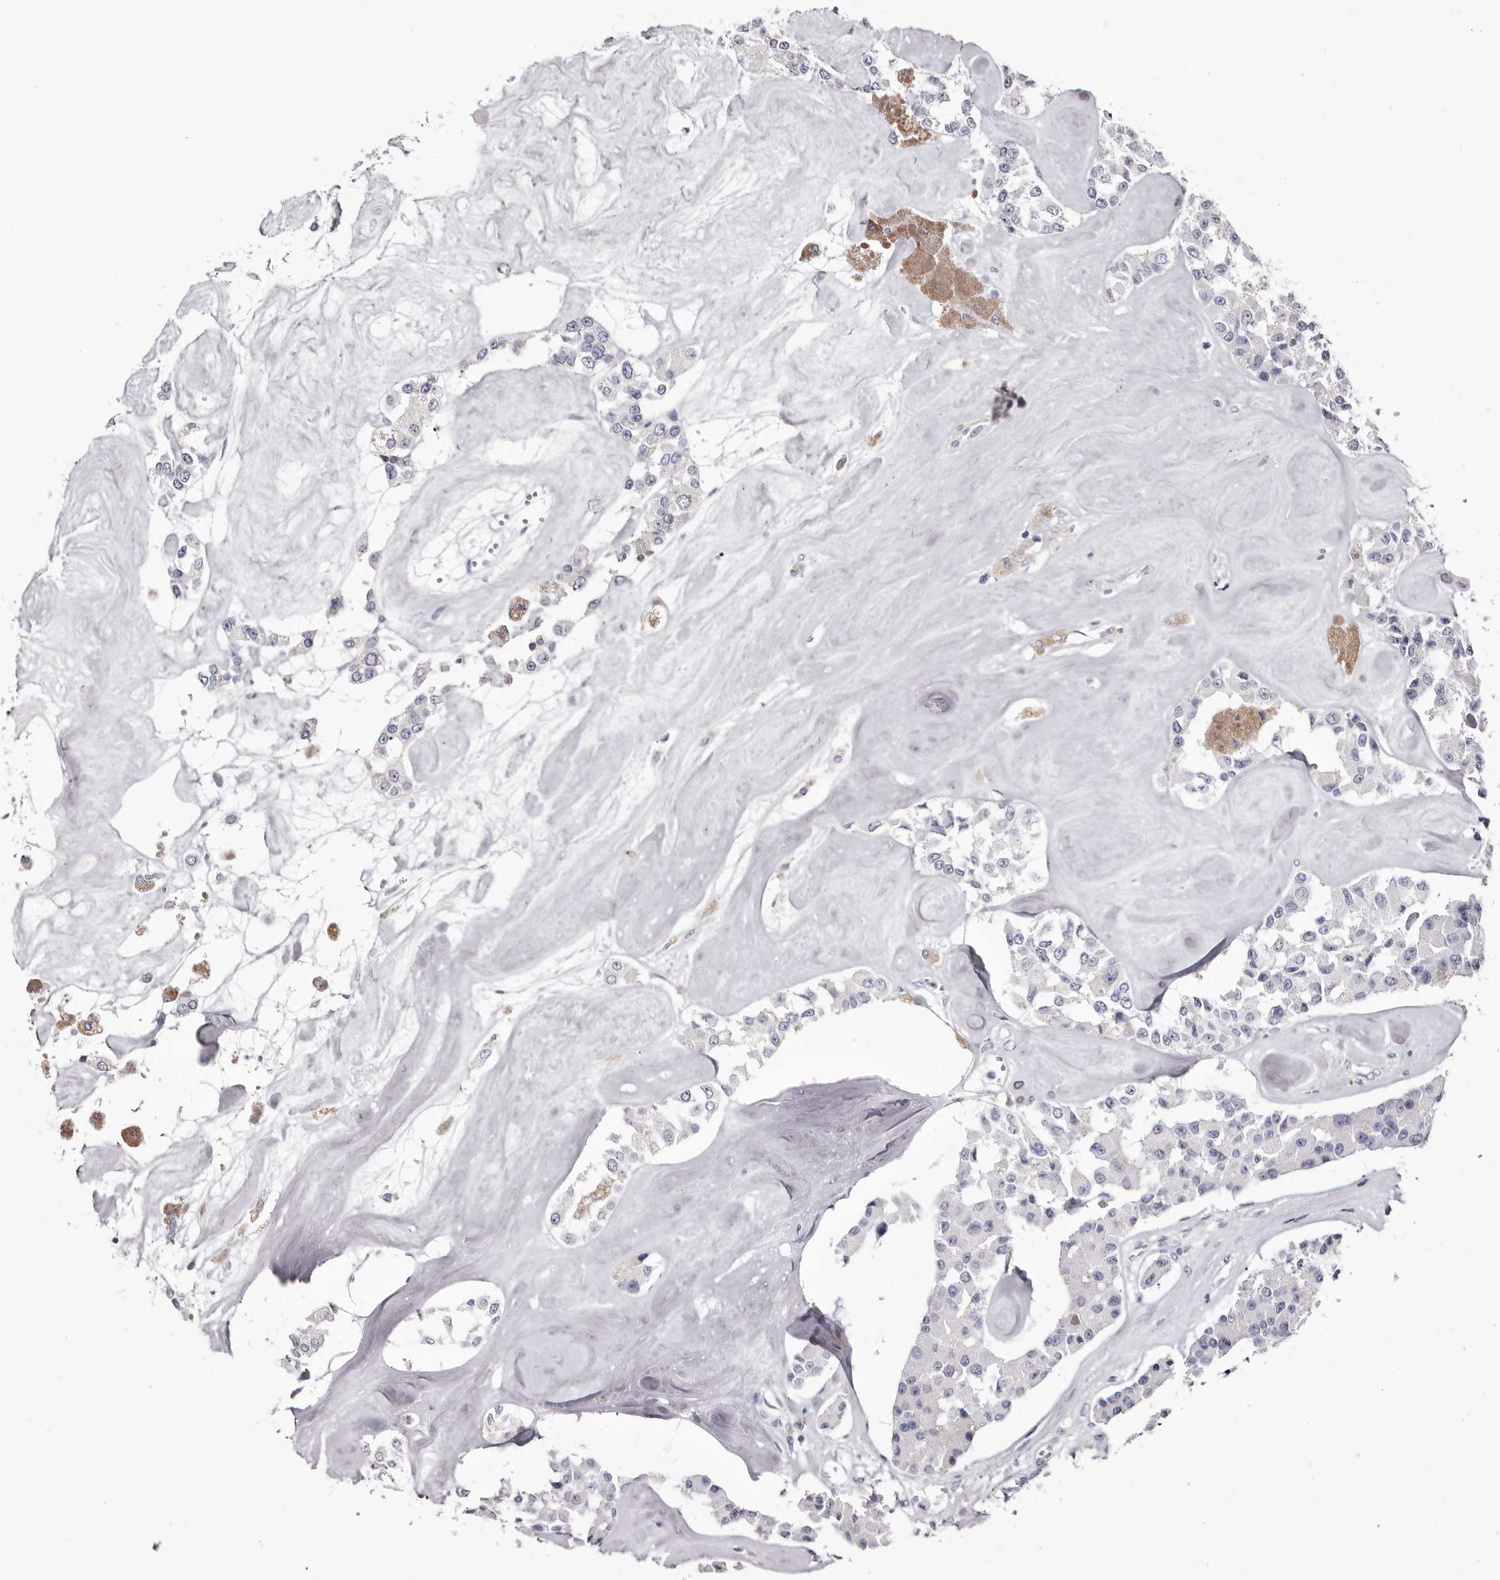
{"staining": {"intensity": "negative", "quantity": "none", "location": "none"}, "tissue": "carcinoid", "cell_type": "Tumor cells", "image_type": "cancer", "snomed": [{"axis": "morphology", "description": "Carcinoid, malignant, NOS"}, {"axis": "topography", "description": "Pancreas"}], "caption": "Immunohistochemical staining of malignant carcinoid demonstrates no significant expression in tumor cells.", "gene": "CA6", "patient": {"sex": "male", "age": 41}}